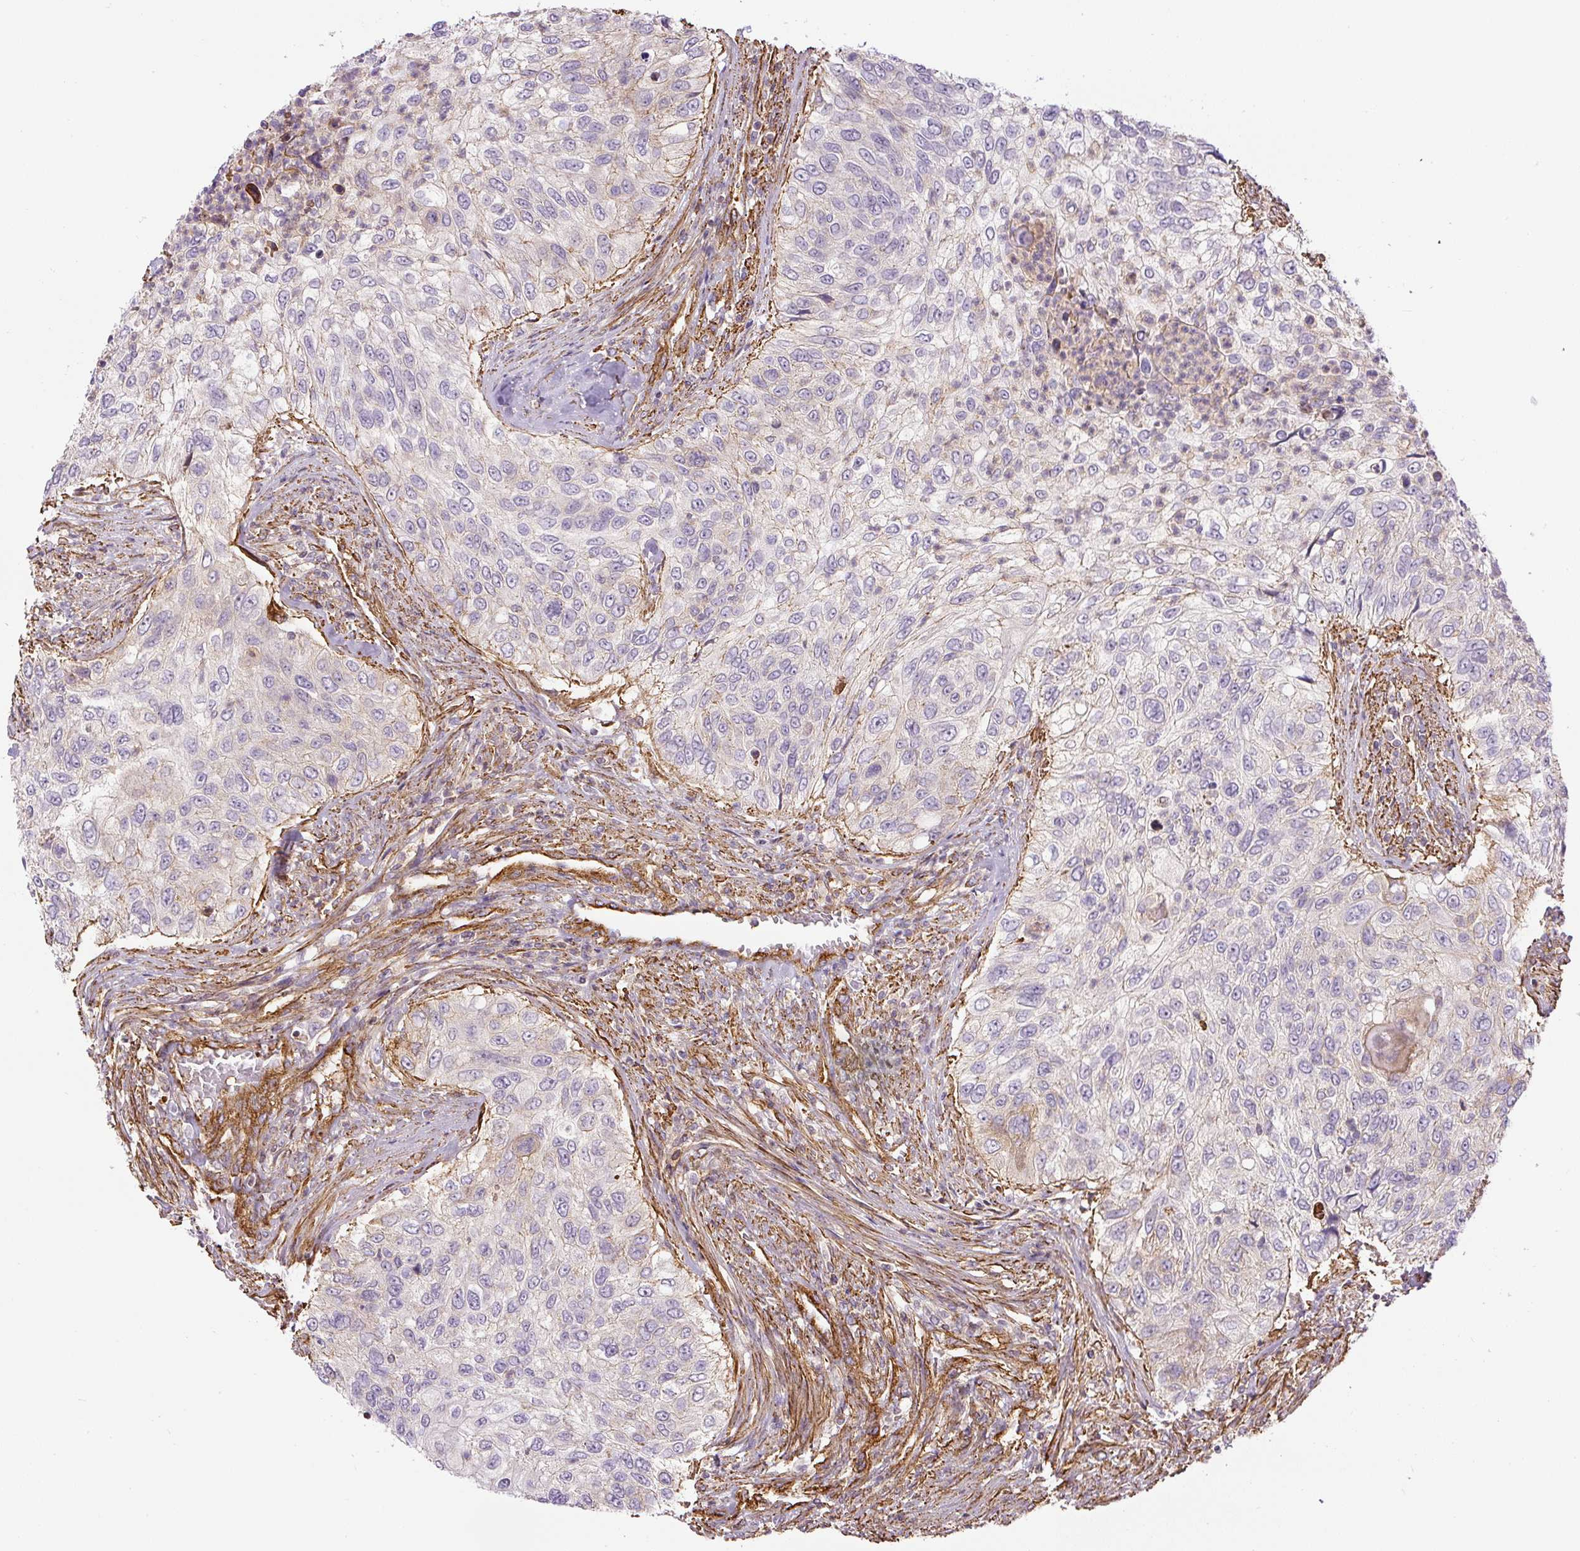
{"staining": {"intensity": "negative", "quantity": "none", "location": "none"}, "tissue": "urothelial cancer", "cell_type": "Tumor cells", "image_type": "cancer", "snomed": [{"axis": "morphology", "description": "Urothelial carcinoma, High grade"}, {"axis": "topography", "description": "Urinary bladder"}], "caption": "High-grade urothelial carcinoma was stained to show a protein in brown. There is no significant staining in tumor cells.", "gene": "MYL12A", "patient": {"sex": "female", "age": 60}}